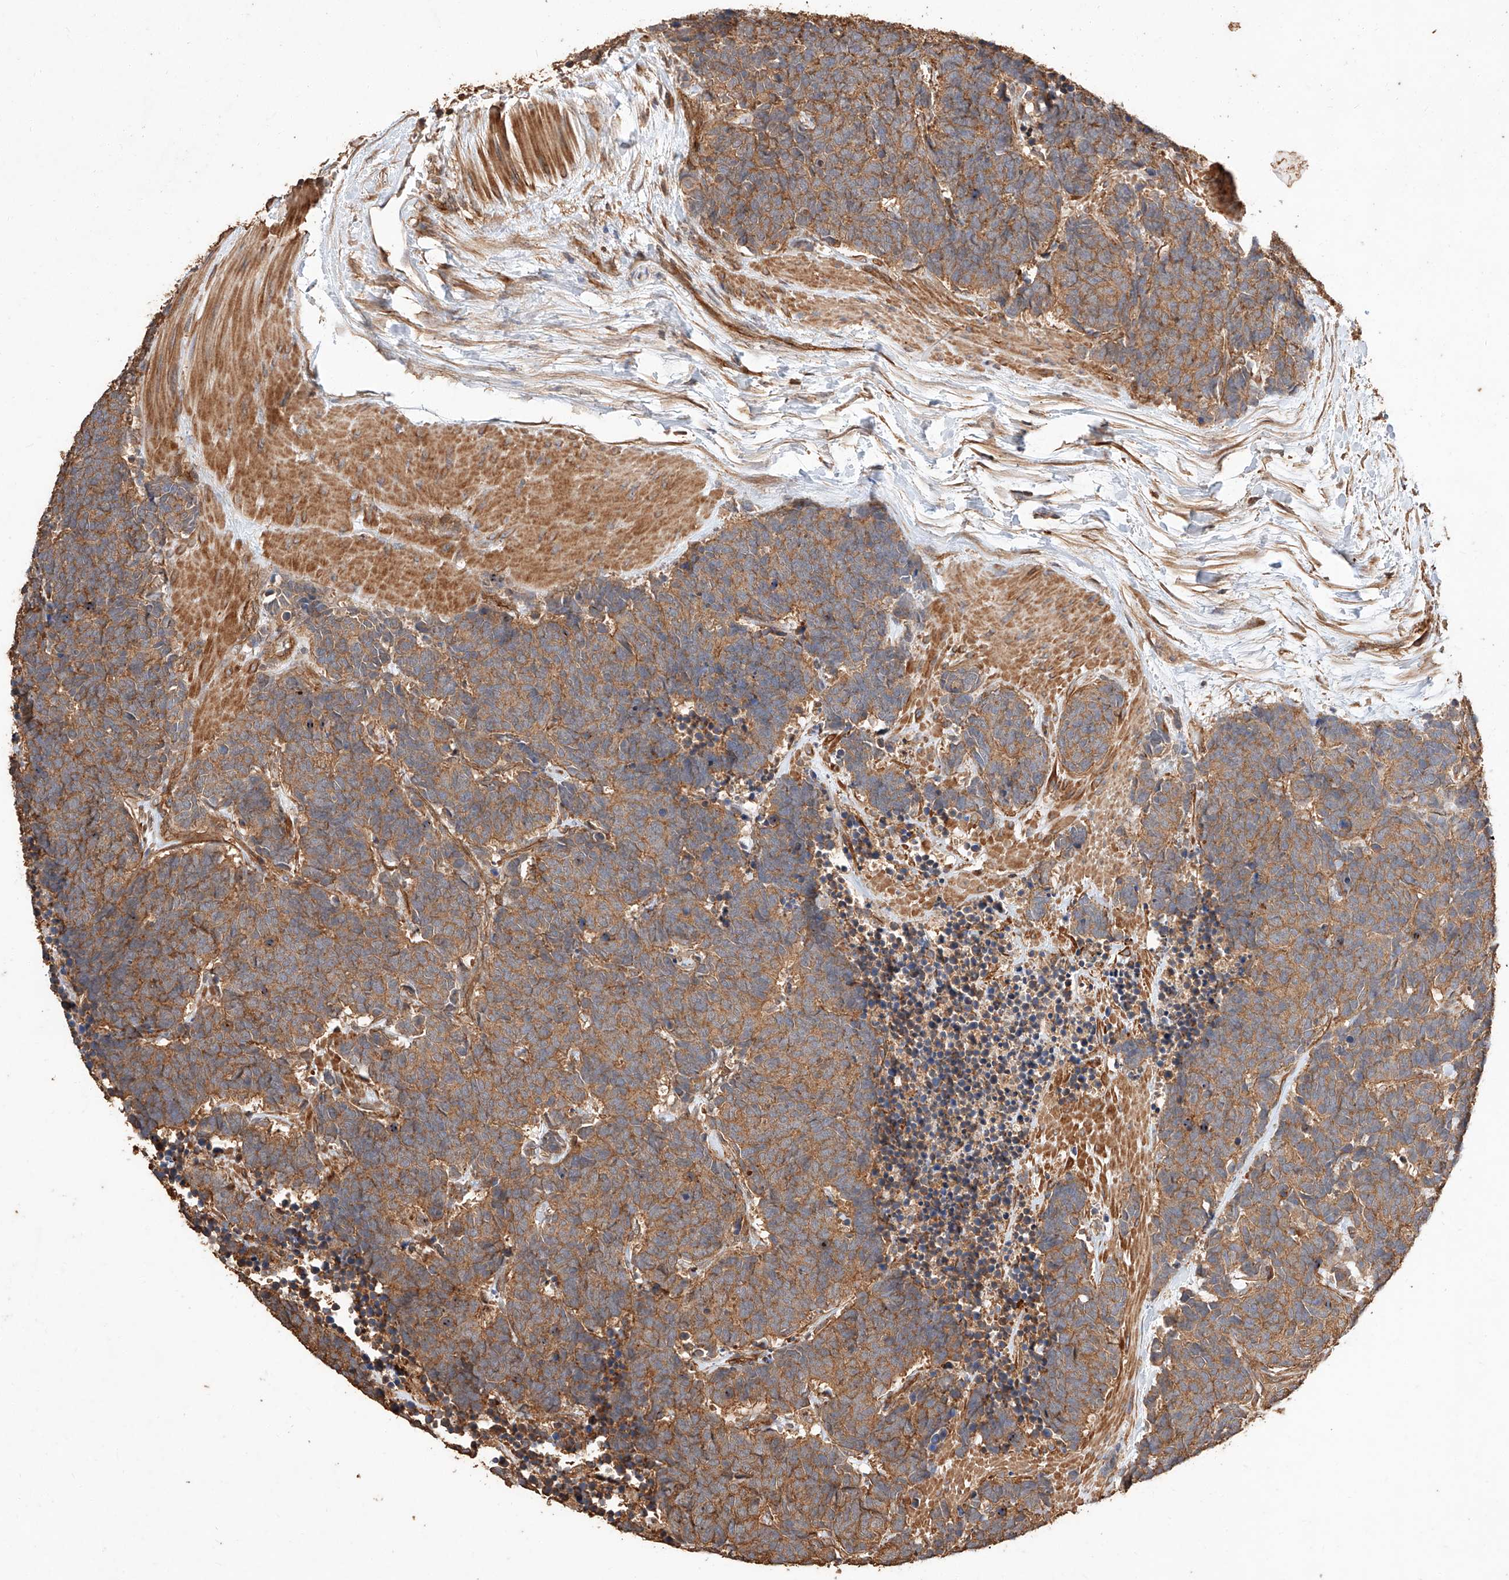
{"staining": {"intensity": "moderate", "quantity": ">75%", "location": "cytoplasmic/membranous"}, "tissue": "carcinoid", "cell_type": "Tumor cells", "image_type": "cancer", "snomed": [{"axis": "morphology", "description": "Carcinoma, NOS"}, {"axis": "morphology", "description": "Carcinoid, malignant, NOS"}, {"axis": "topography", "description": "Urinary bladder"}], "caption": "This histopathology image exhibits immunohistochemistry (IHC) staining of carcinoid, with medium moderate cytoplasmic/membranous expression in approximately >75% of tumor cells.", "gene": "GHDC", "patient": {"sex": "male", "age": 57}}